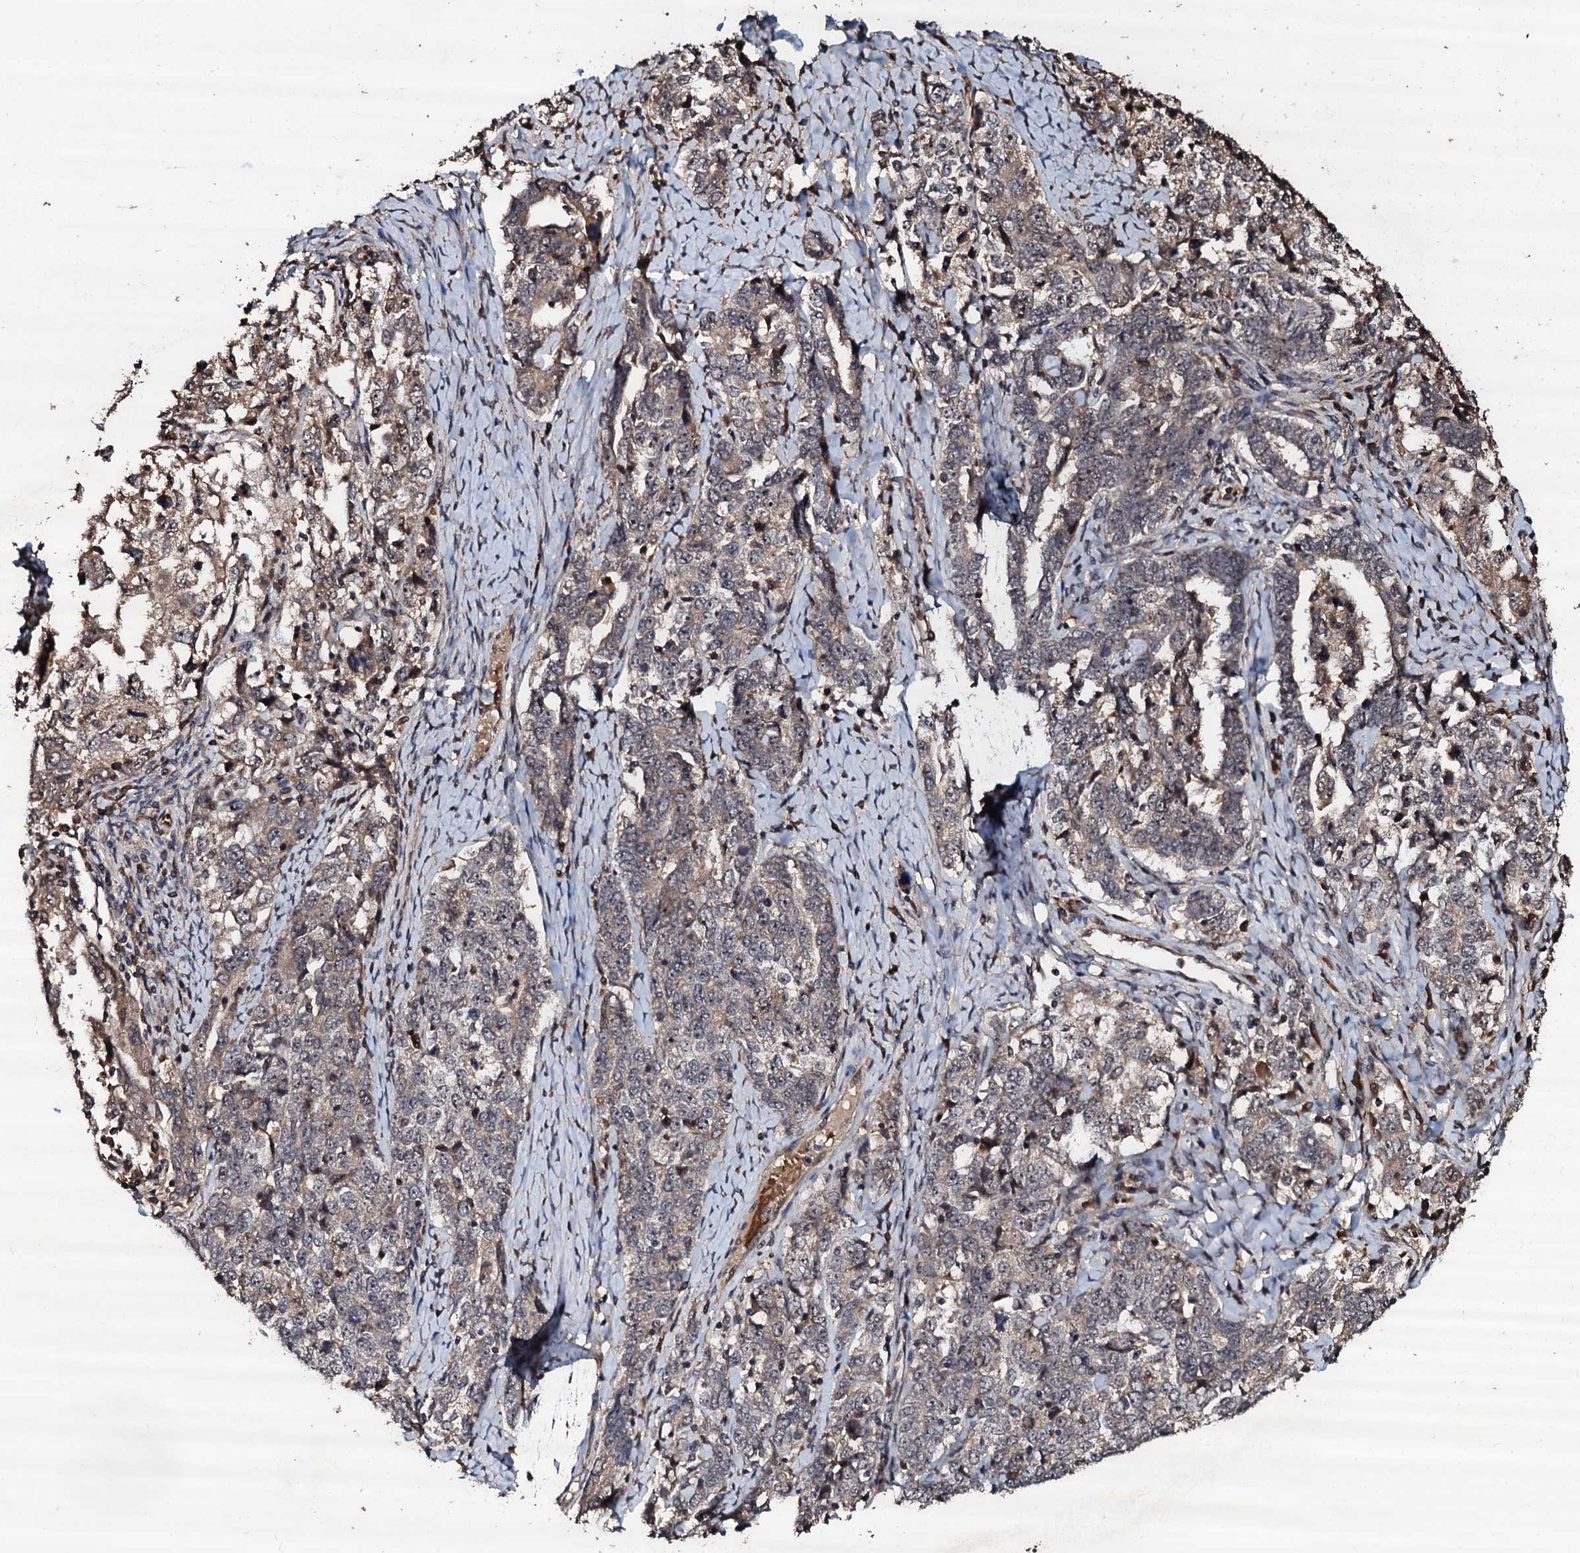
{"staining": {"intensity": "weak", "quantity": ">75%", "location": "cytoplasmic/membranous,nuclear"}, "tissue": "ovarian cancer", "cell_type": "Tumor cells", "image_type": "cancer", "snomed": [{"axis": "morphology", "description": "Carcinoma, endometroid"}, {"axis": "topography", "description": "Ovary"}], "caption": "Ovarian cancer stained with a protein marker displays weak staining in tumor cells.", "gene": "SUPT7L", "patient": {"sex": "female", "age": 62}}